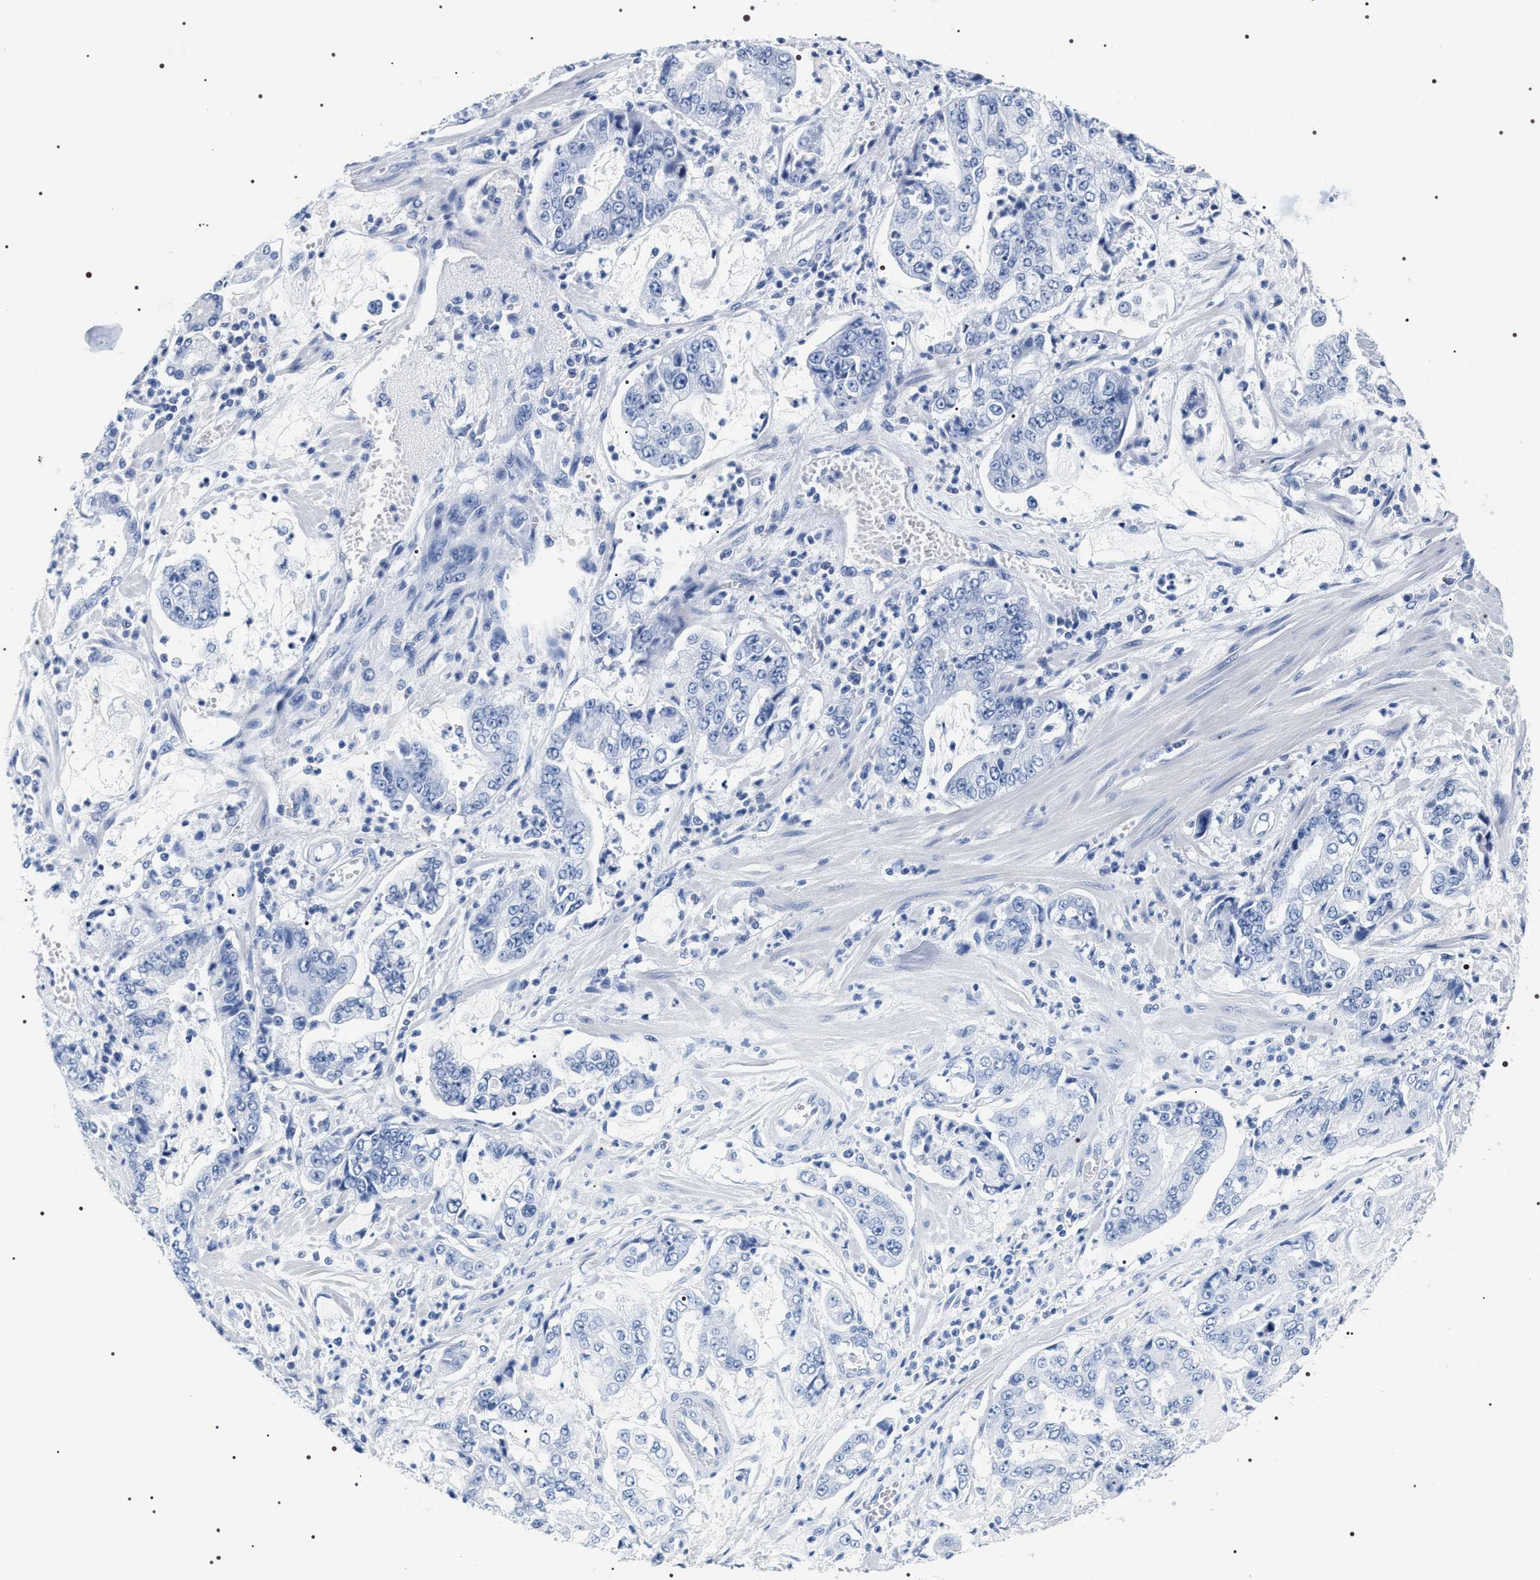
{"staining": {"intensity": "negative", "quantity": "none", "location": "none"}, "tissue": "stomach cancer", "cell_type": "Tumor cells", "image_type": "cancer", "snomed": [{"axis": "morphology", "description": "Adenocarcinoma, NOS"}, {"axis": "topography", "description": "Stomach"}], "caption": "Stomach adenocarcinoma stained for a protein using immunohistochemistry displays no expression tumor cells.", "gene": "ADH4", "patient": {"sex": "male", "age": 76}}